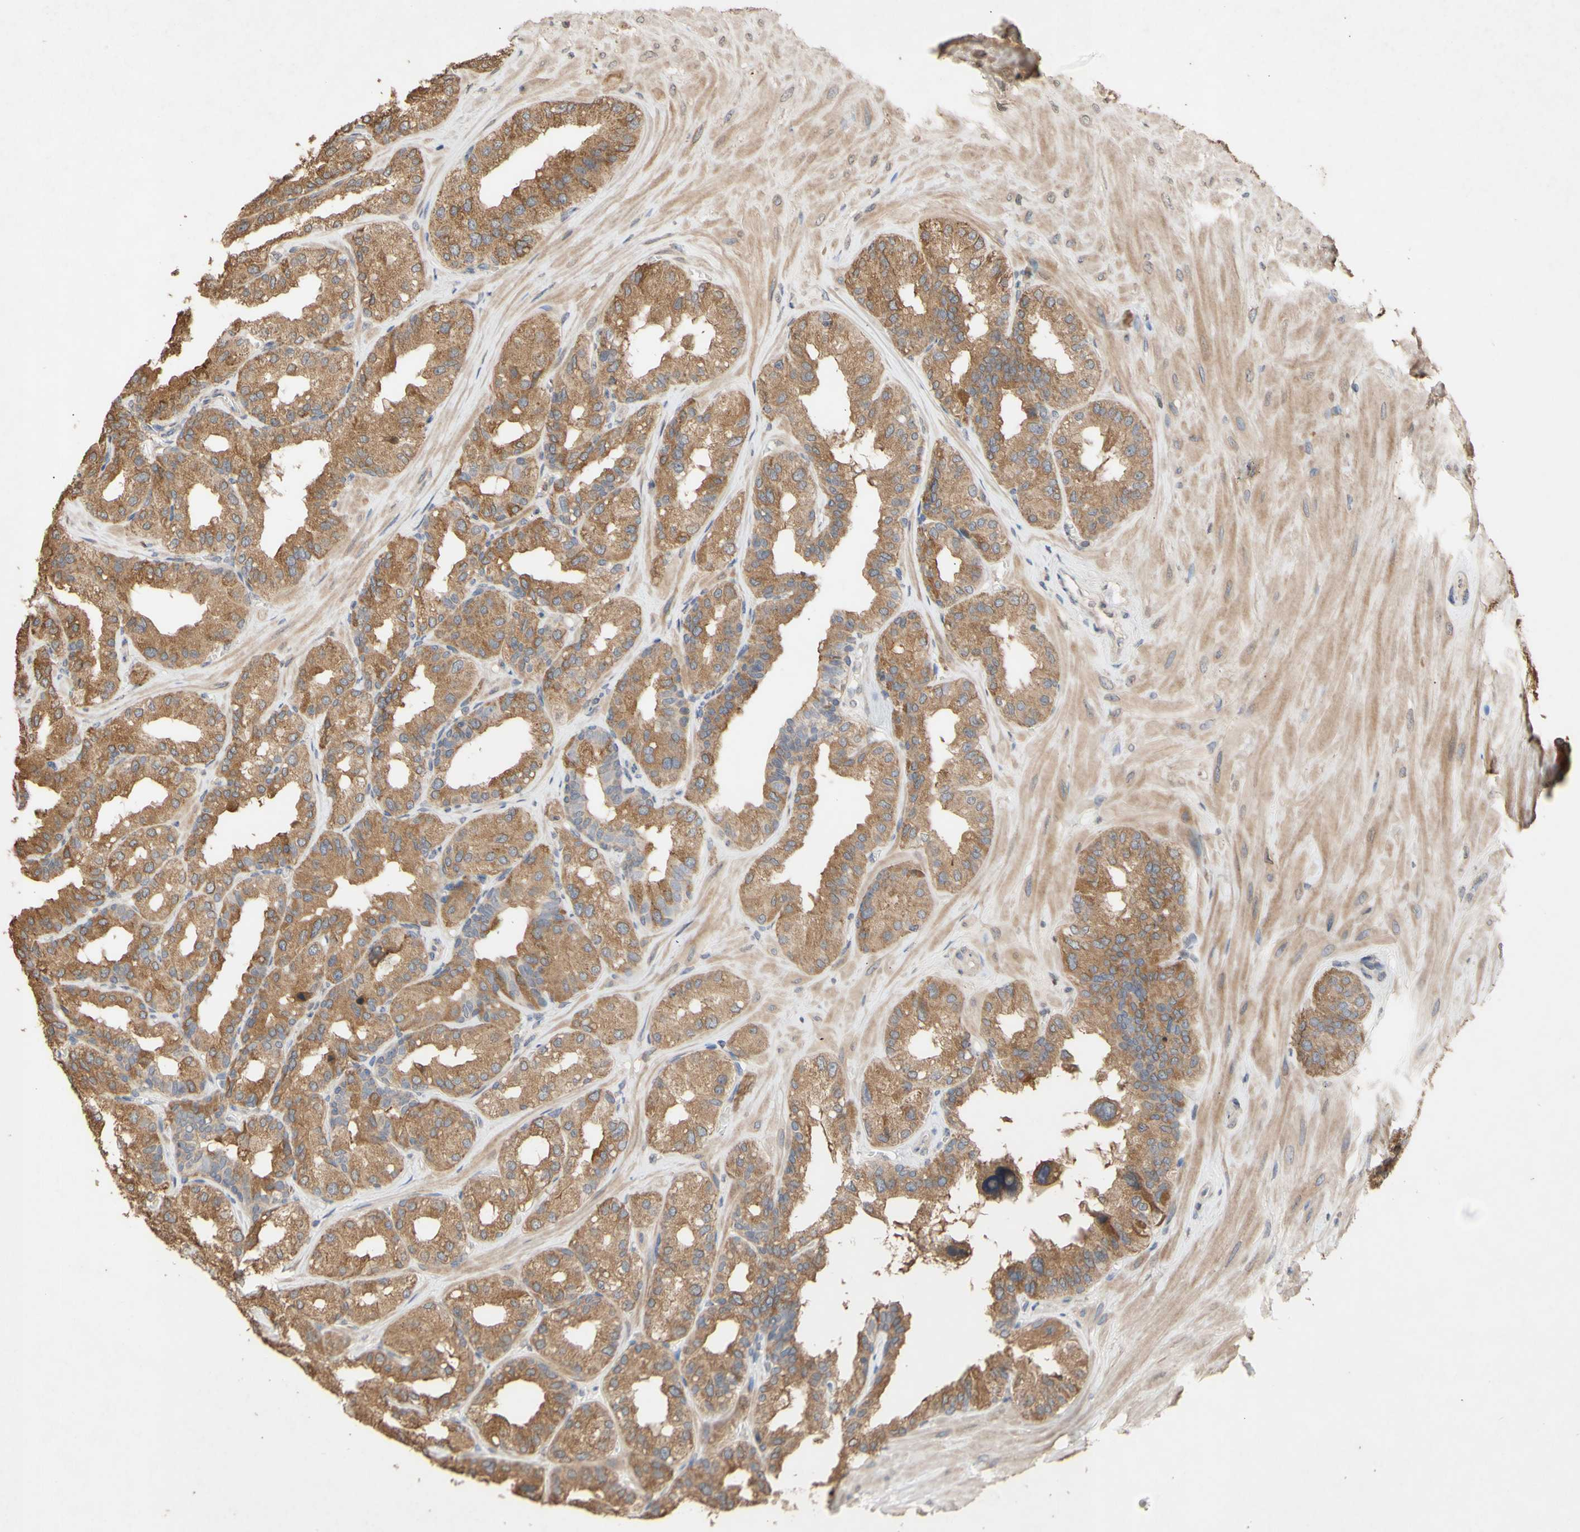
{"staining": {"intensity": "moderate", "quantity": ">75%", "location": "cytoplasmic/membranous"}, "tissue": "seminal vesicle", "cell_type": "Glandular cells", "image_type": "normal", "snomed": [{"axis": "morphology", "description": "Normal tissue, NOS"}, {"axis": "topography", "description": "Prostate"}, {"axis": "topography", "description": "Seminal veicle"}], "caption": "Moderate cytoplasmic/membranous protein expression is identified in approximately >75% of glandular cells in seminal vesicle. (brown staining indicates protein expression, while blue staining denotes nuclei).", "gene": "NECTIN3", "patient": {"sex": "male", "age": 51}}